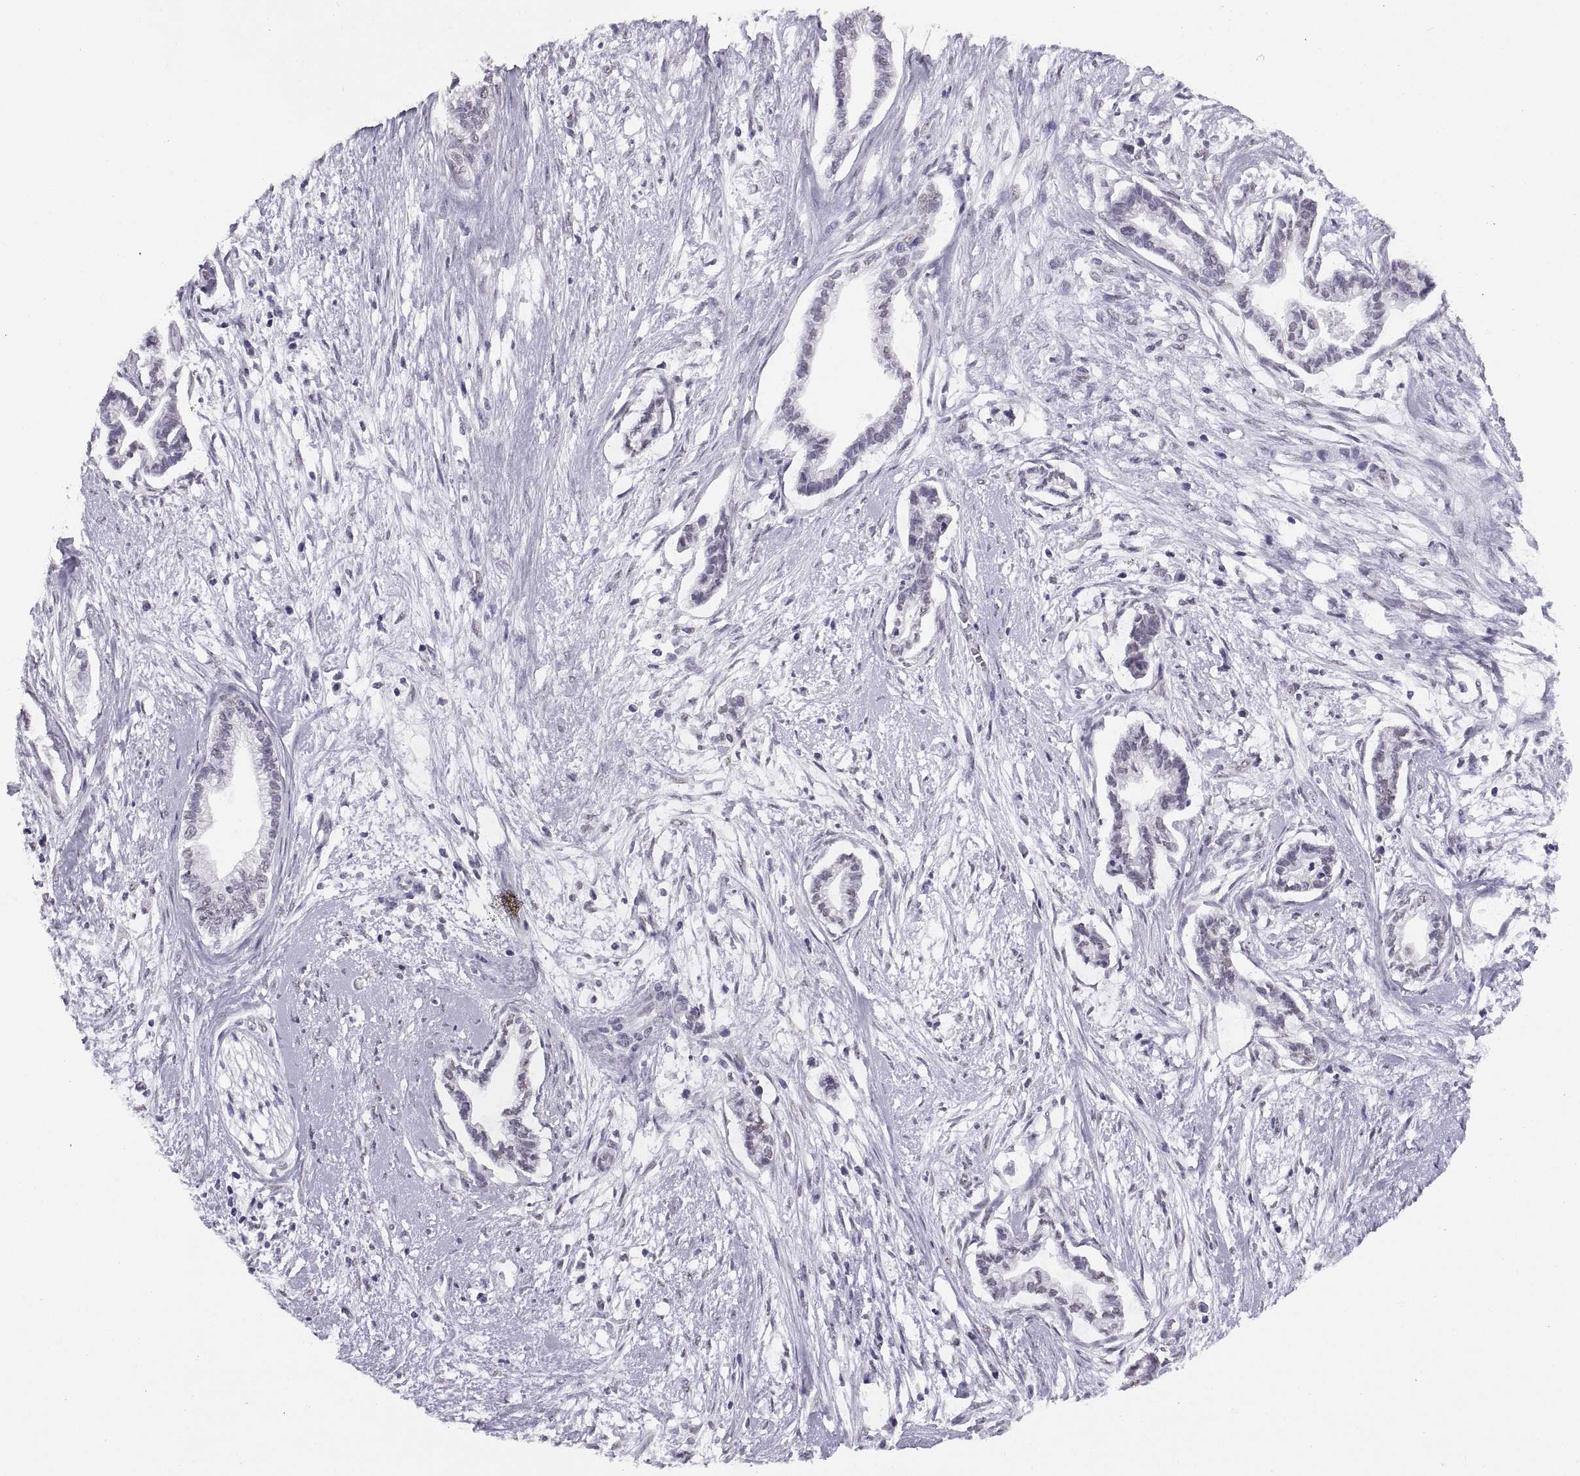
{"staining": {"intensity": "negative", "quantity": "none", "location": "none"}, "tissue": "cervical cancer", "cell_type": "Tumor cells", "image_type": "cancer", "snomed": [{"axis": "morphology", "description": "Adenocarcinoma, NOS"}, {"axis": "topography", "description": "Cervix"}], "caption": "Immunohistochemical staining of human adenocarcinoma (cervical) demonstrates no significant expression in tumor cells.", "gene": "CARTPT", "patient": {"sex": "female", "age": 62}}